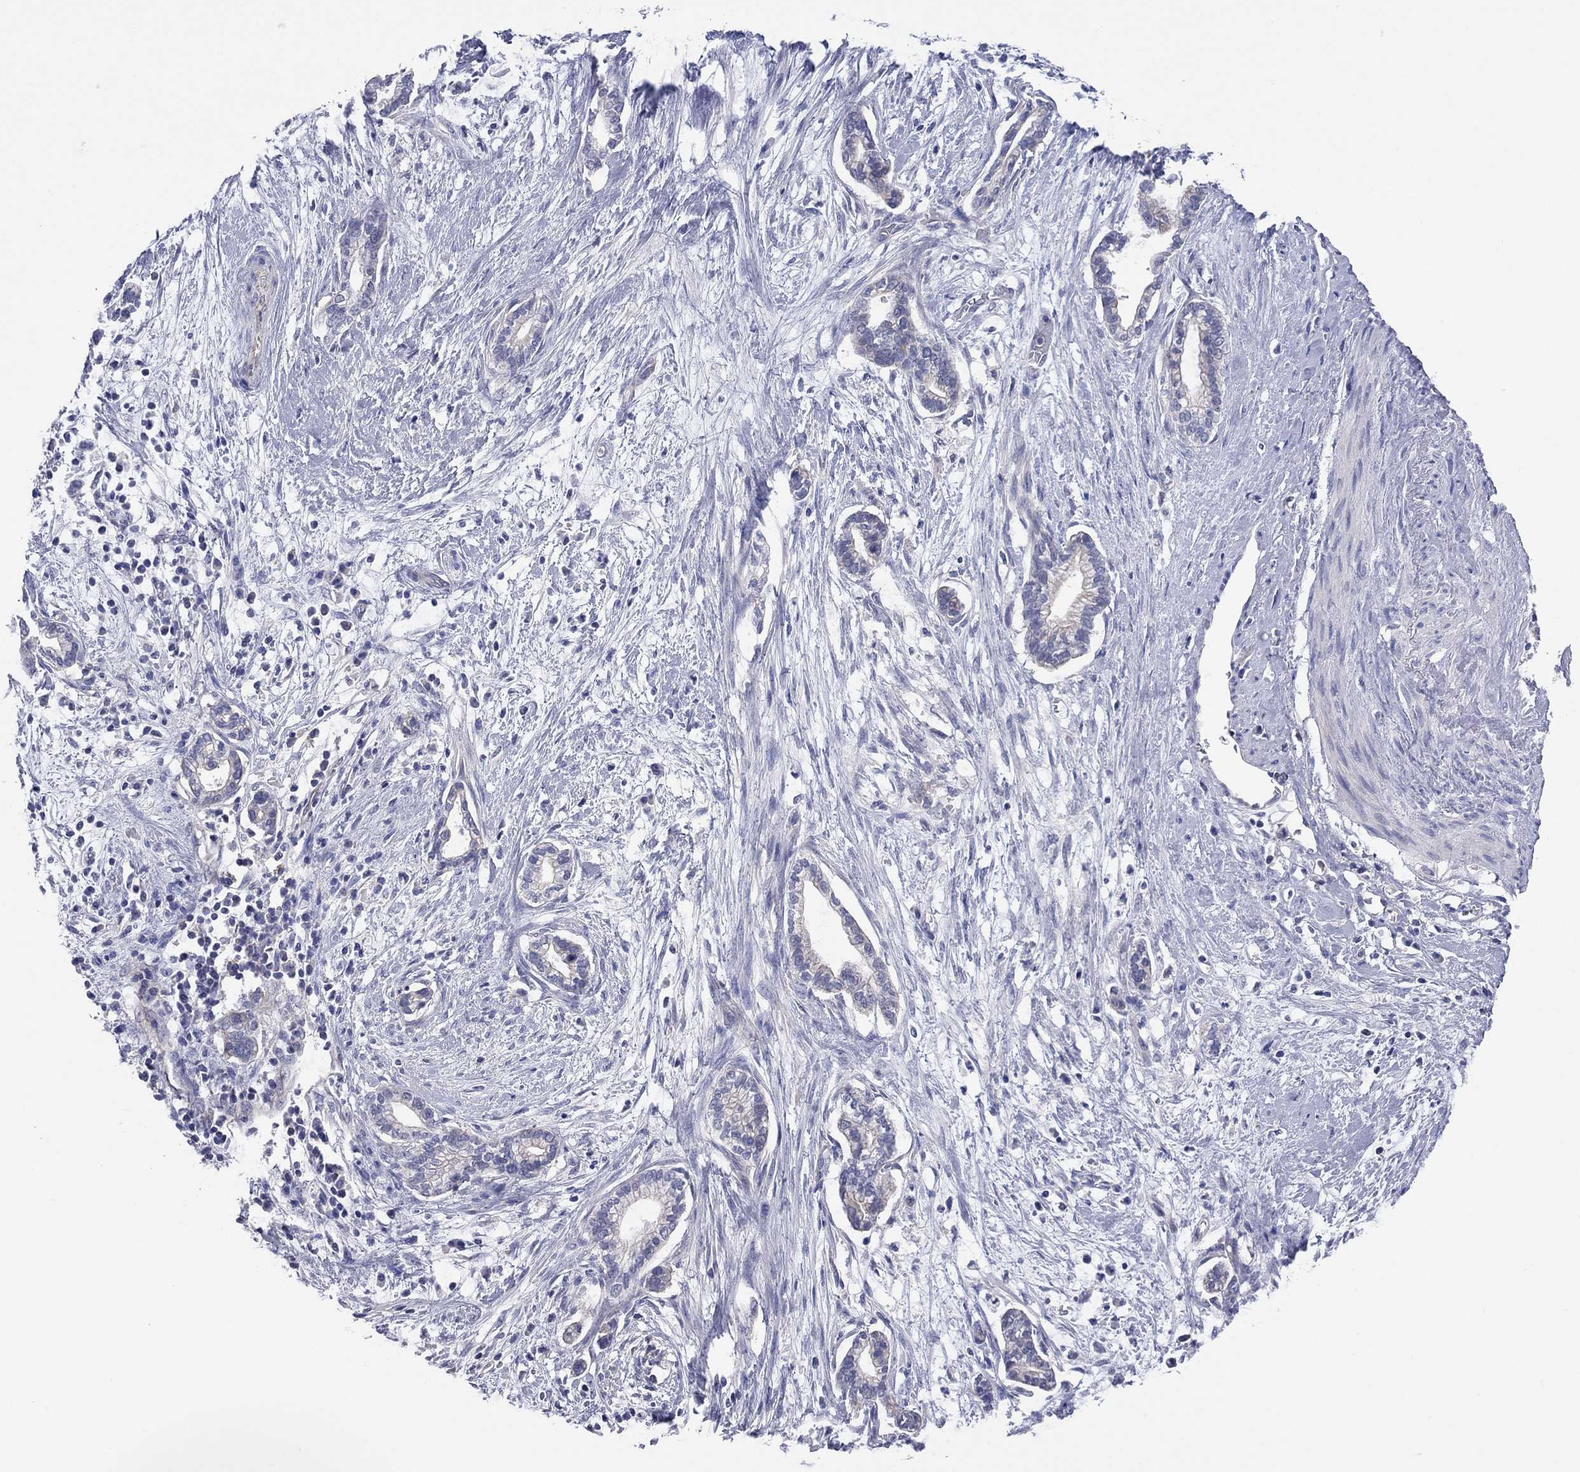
{"staining": {"intensity": "negative", "quantity": "none", "location": "none"}, "tissue": "cervical cancer", "cell_type": "Tumor cells", "image_type": "cancer", "snomed": [{"axis": "morphology", "description": "Adenocarcinoma, NOS"}, {"axis": "topography", "description": "Cervix"}], "caption": "This is a micrograph of immunohistochemistry staining of cervical adenocarcinoma, which shows no expression in tumor cells. Brightfield microscopy of IHC stained with DAB (3,3'-diaminobenzidine) (brown) and hematoxylin (blue), captured at high magnification.", "gene": "KCNB1", "patient": {"sex": "female", "age": 62}}